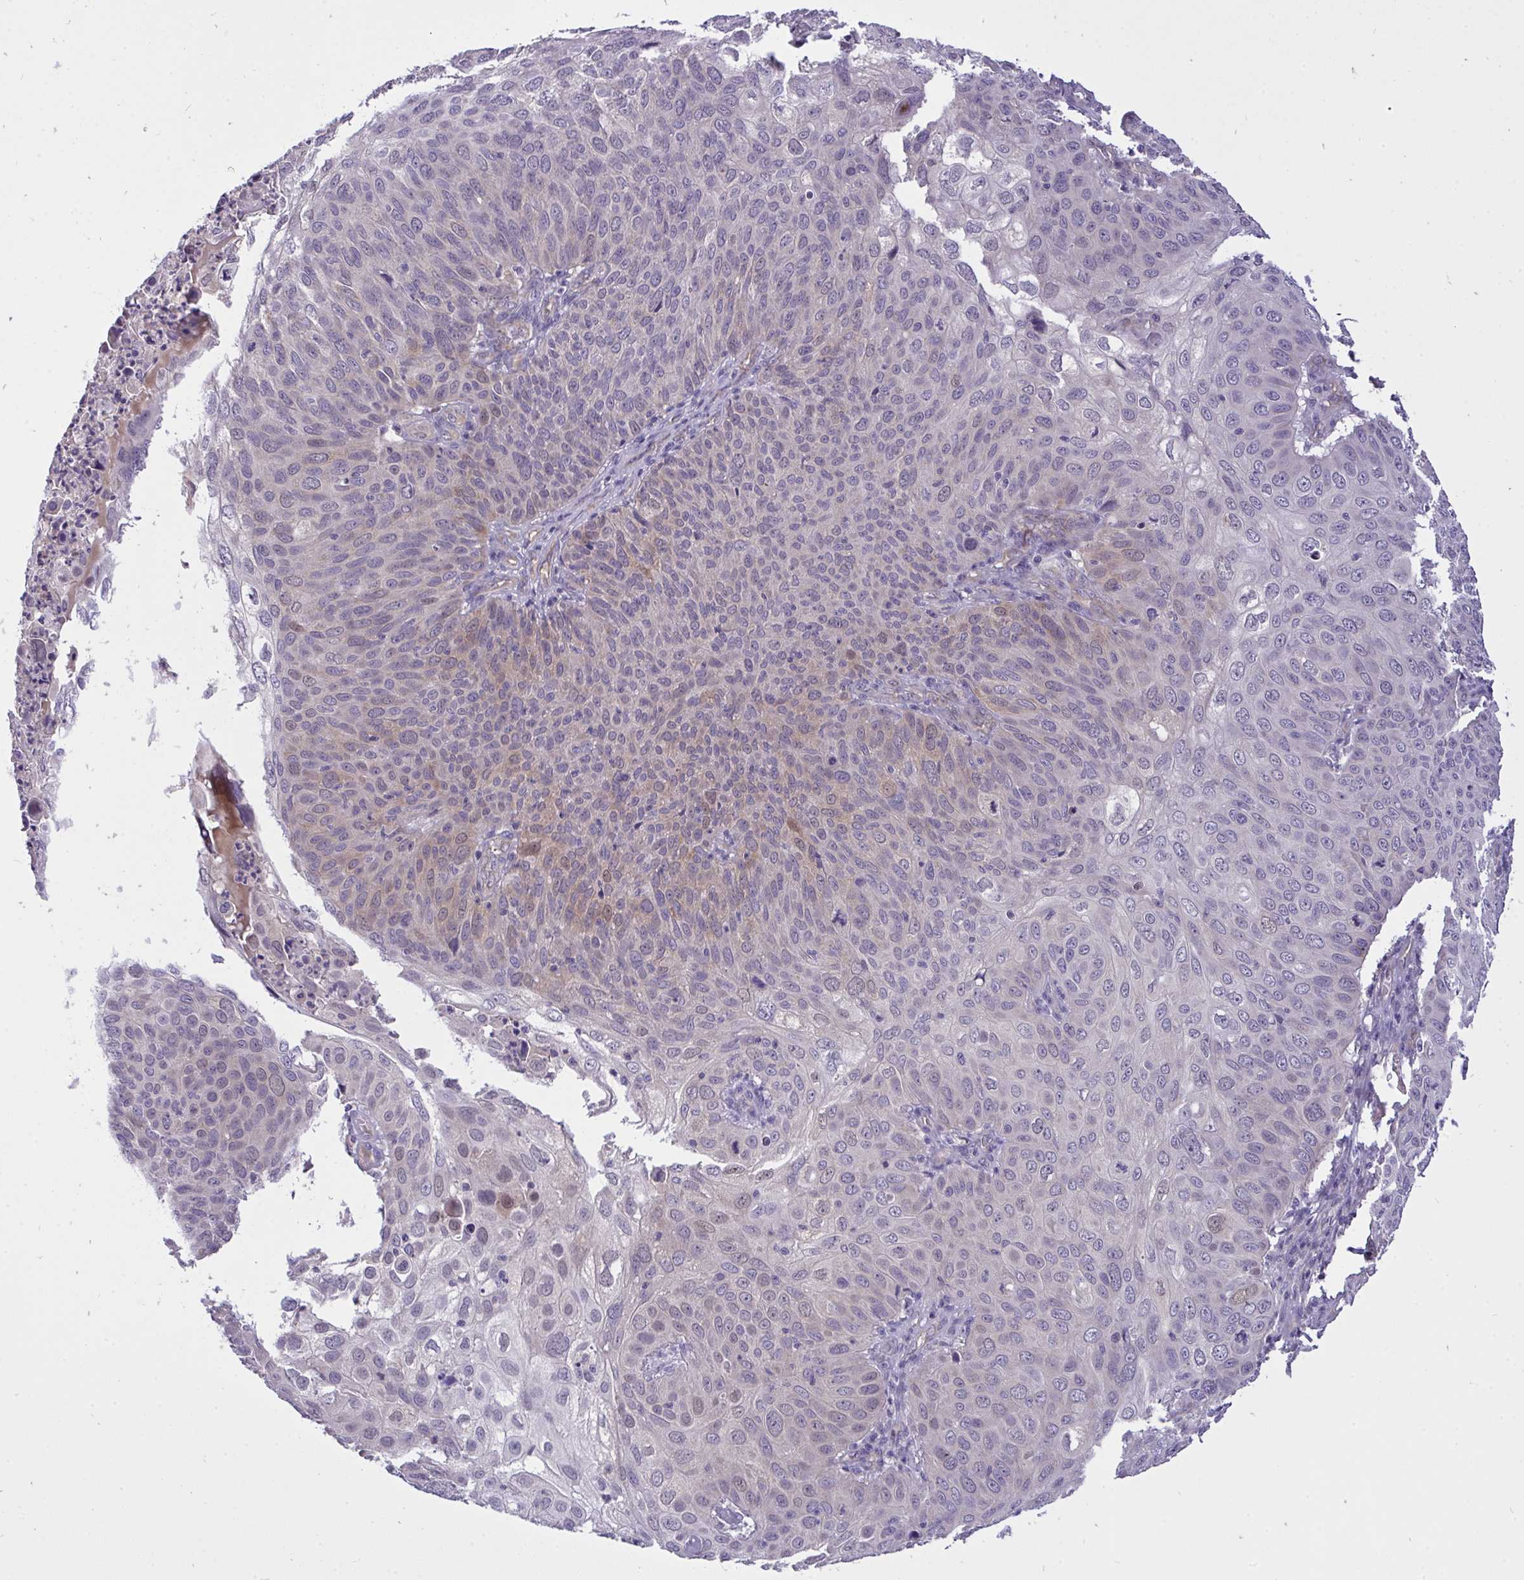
{"staining": {"intensity": "moderate", "quantity": "<25%", "location": "cytoplasmic/membranous"}, "tissue": "skin cancer", "cell_type": "Tumor cells", "image_type": "cancer", "snomed": [{"axis": "morphology", "description": "Squamous cell carcinoma, NOS"}, {"axis": "topography", "description": "Skin"}], "caption": "Moderate cytoplasmic/membranous staining is present in about <25% of tumor cells in squamous cell carcinoma (skin).", "gene": "C19orf54", "patient": {"sex": "male", "age": 87}}